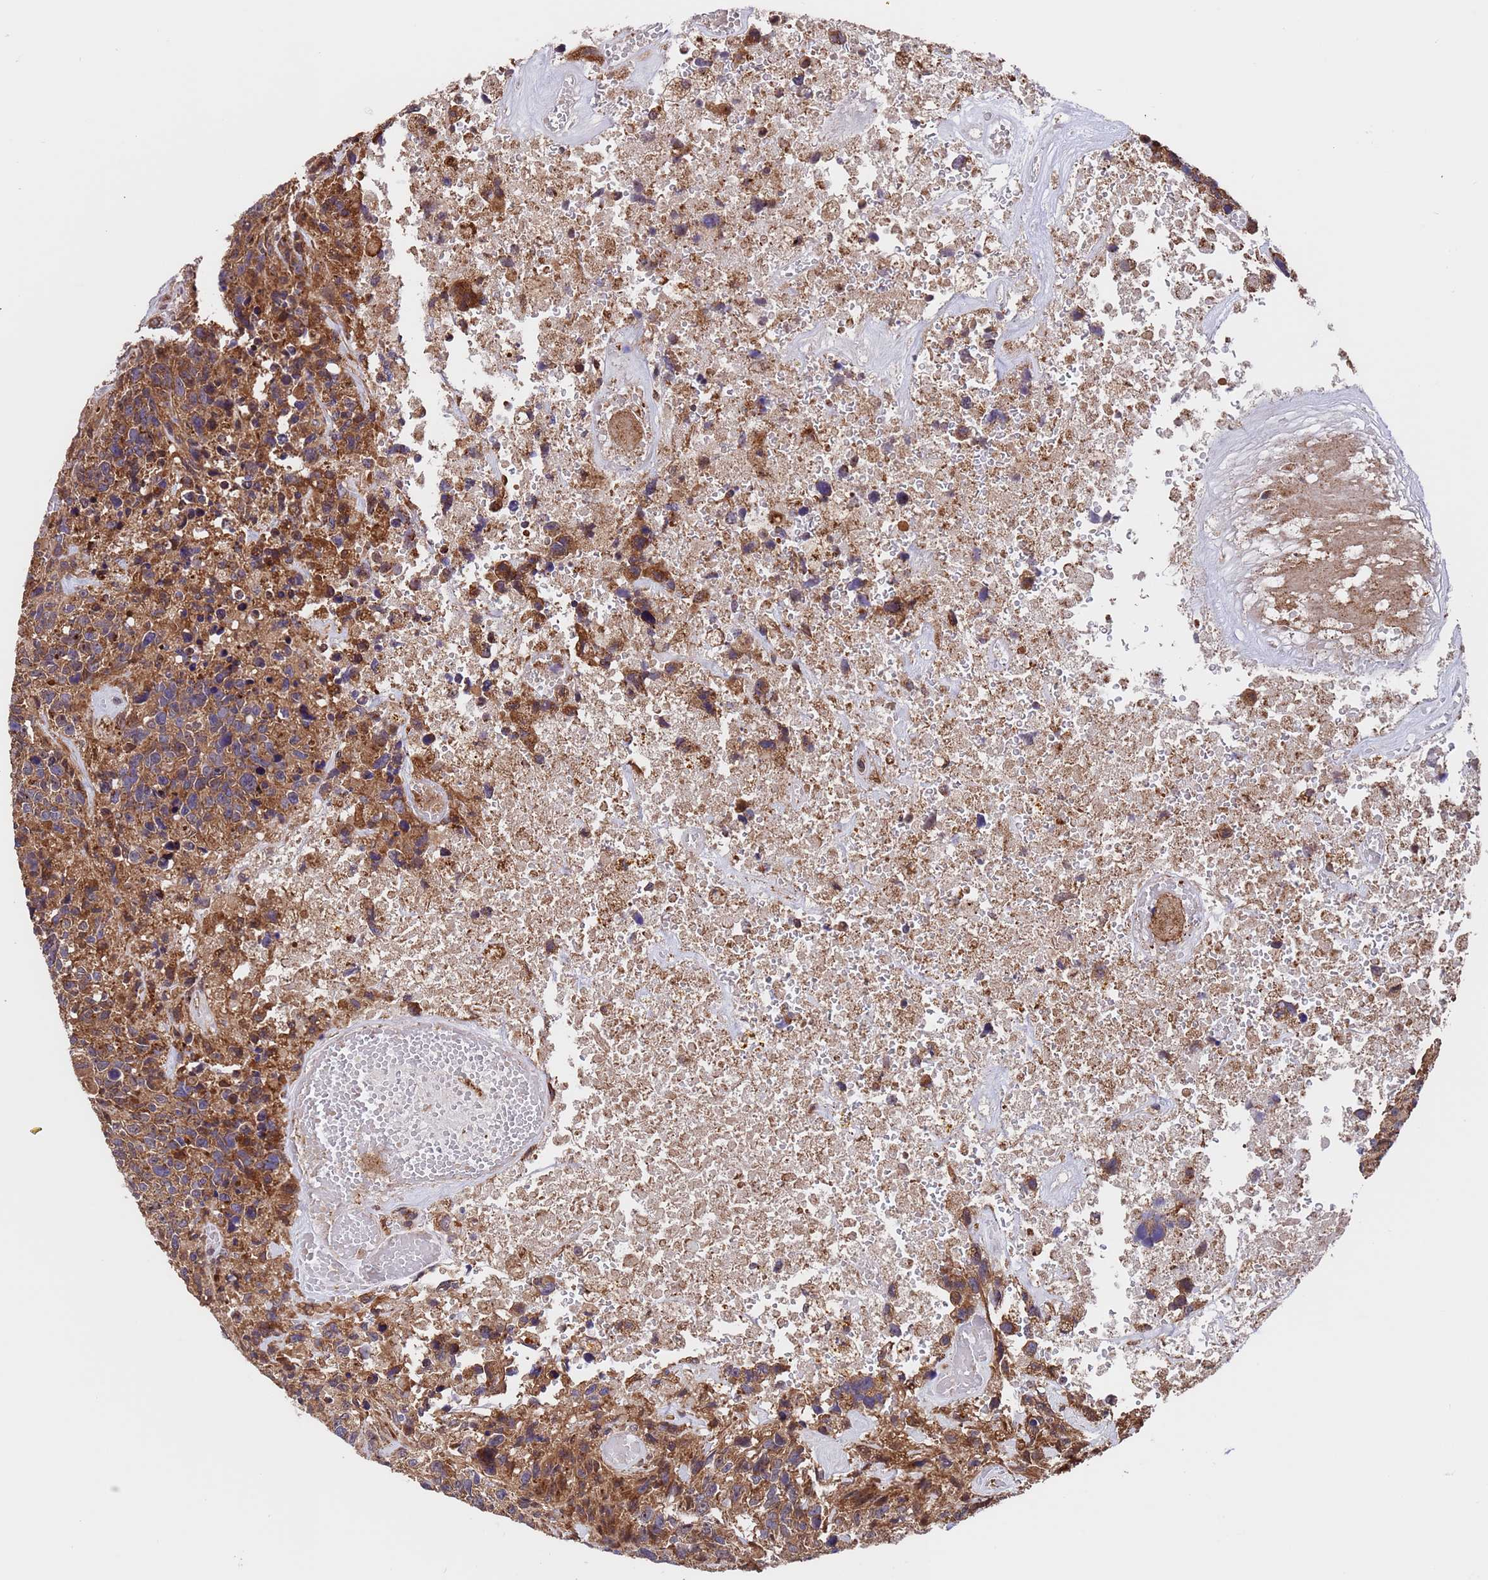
{"staining": {"intensity": "moderate", "quantity": ">75%", "location": "cytoplasmic/membranous"}, "tissue": "glioma", "cell_type": "Tumor cells", "image_type": "cancer", "snomed": [{"axis": "morphology", "description": "Glioma, malignant, High grade"}, {"axis": "topography", "description": "Brain"}], "caption": "The photomicrograph shows immunohistochemical staining of malignant glioma (high-grade). There is moderate cytoplasmic/membranous staining is present in approximately >75% of tumor cells. The protein is stained brown, and the nuclei are stained in blue (DAB (3,3'-diaminobenzidine) IHC with brightfield microscopy, high magnification).", "gene": "TSR3", "patient": {"sex": "male", "age": 69}}